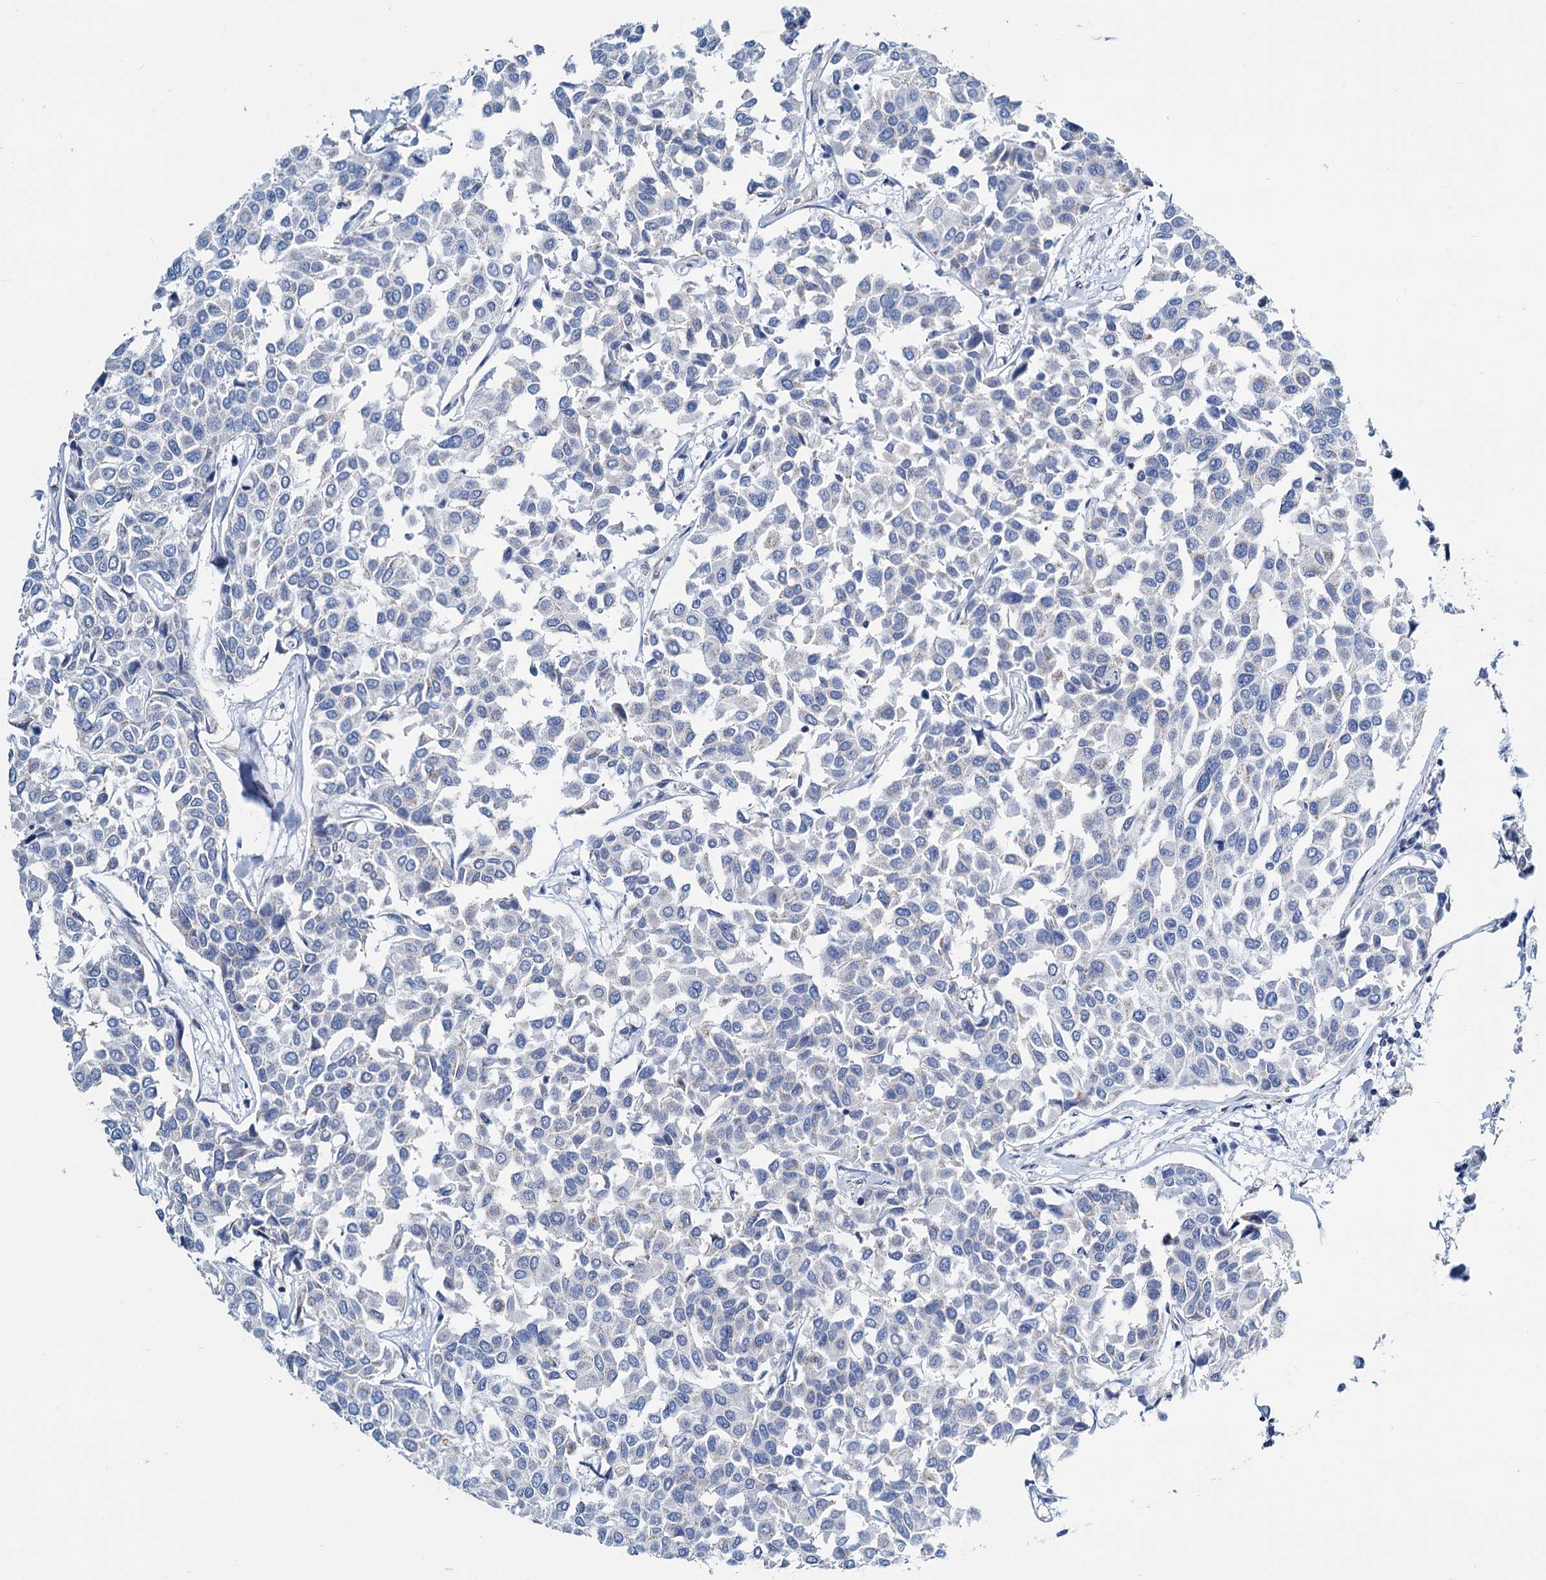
{"staining": {"intensity": "negative", "quantity": "none", "location": "none"}, "tissue": "breast cancer", "cell_type": "Tumor cells", "image_type": "cancer", "snomed": [{"axis": "morphology", "description": "Duct carcinoma"}, {"axis": "topography", "description": "Breast"}], "caption": "This is an immunohistochemistry photomicrograph of human intraductal carcinoma (breast). There is no expression in tumor cells.", "gene": "SLC1A3", "patient": {"sex": "female", "age": 55}}